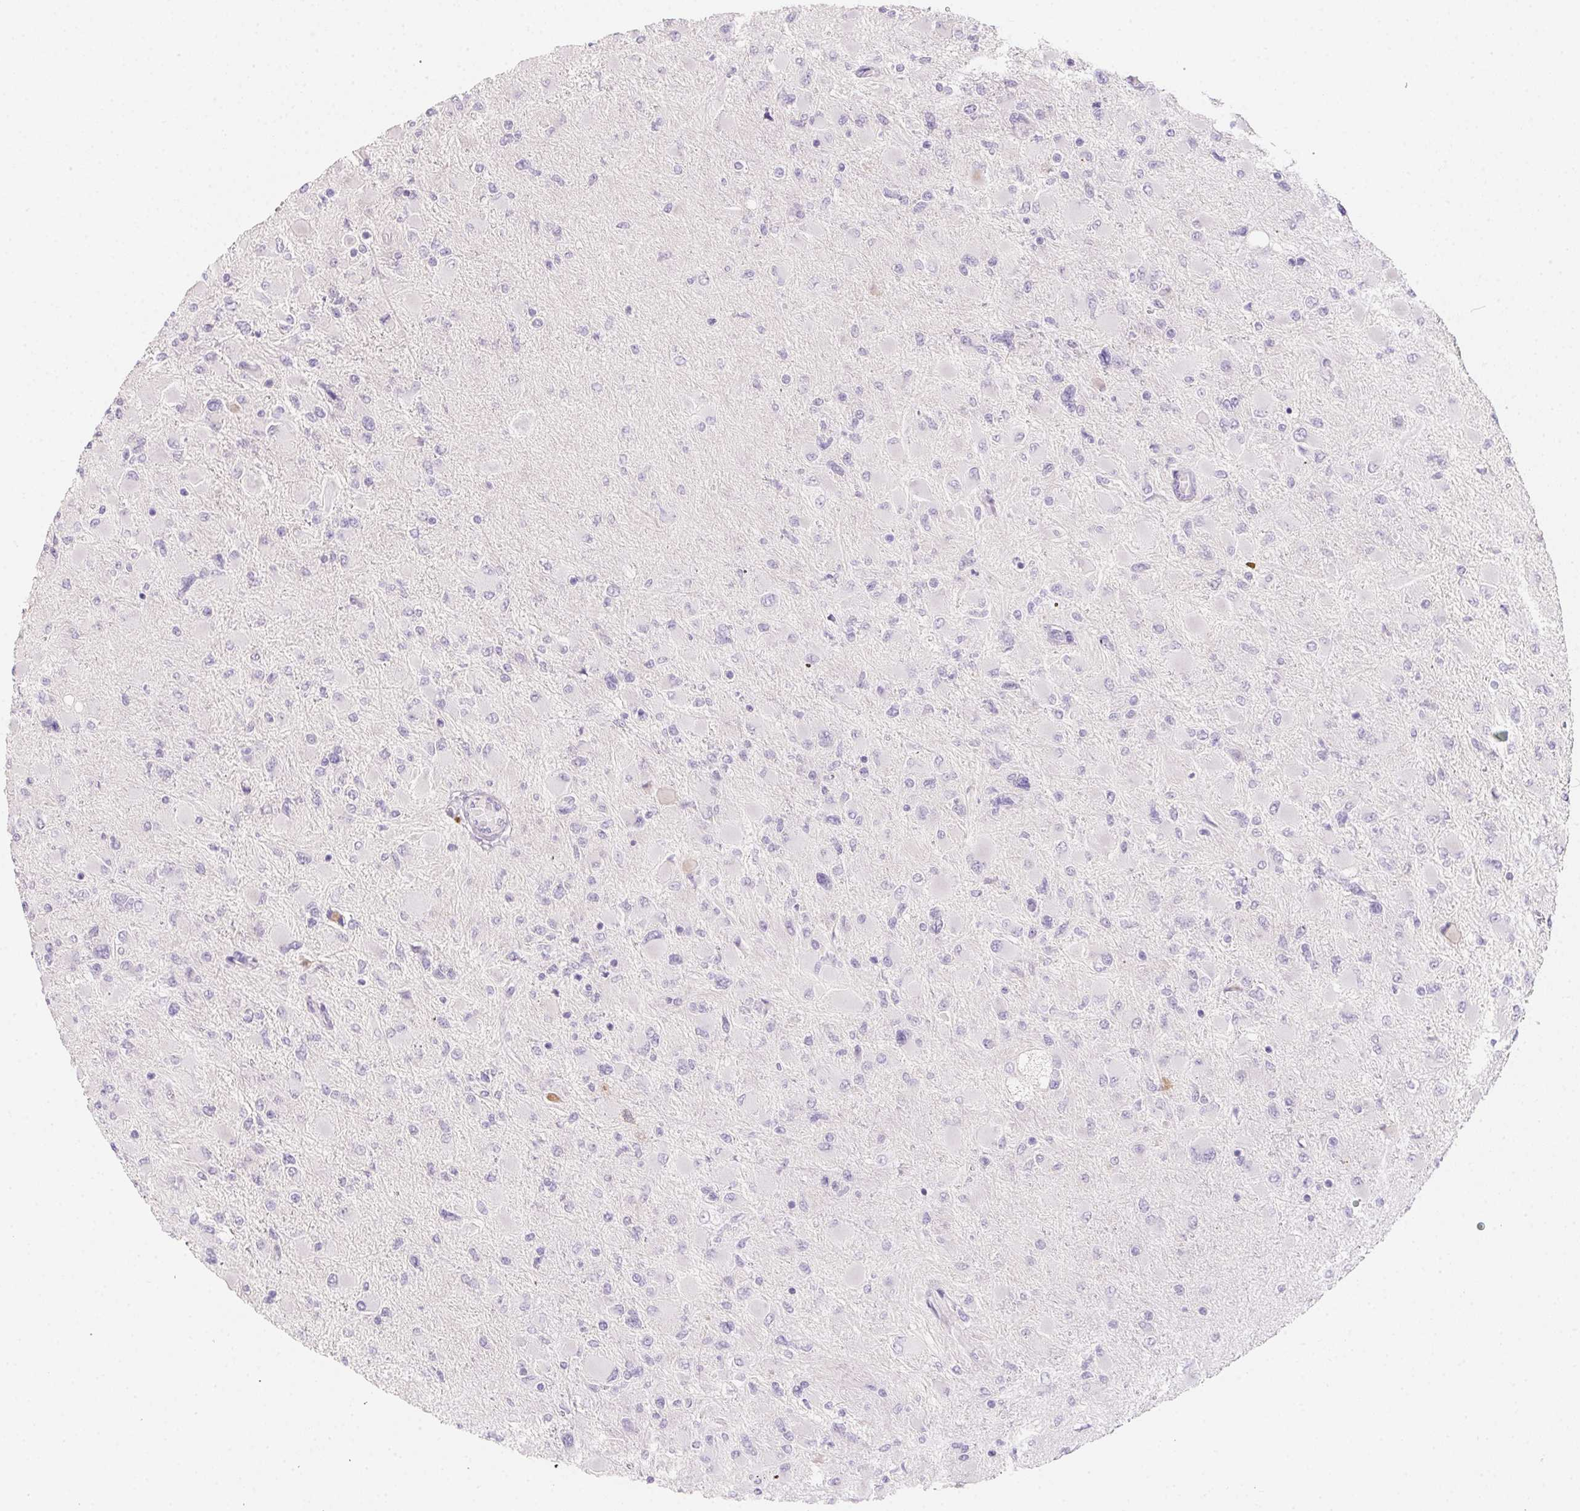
{"staining": {"intensity": "negative", "quantity": "none", "location": "none"}, "tissue": "glioma", "cell_type": "Tumor cells", "image_type": "cancer", "snomed": [{"axis": "morphology", "description": "Glioma, malignant, High grade"}, {"axis": "topography", "description": "Cerebral cortex"}], "caption": "This image is of glioma stained with immunohistochemistry to label a protein in brown with the nuclei are counter-stained blue. There is no staining in tumor cells.", "gene": "MYL4", "patient": {"sex": "female", "age": 36}}